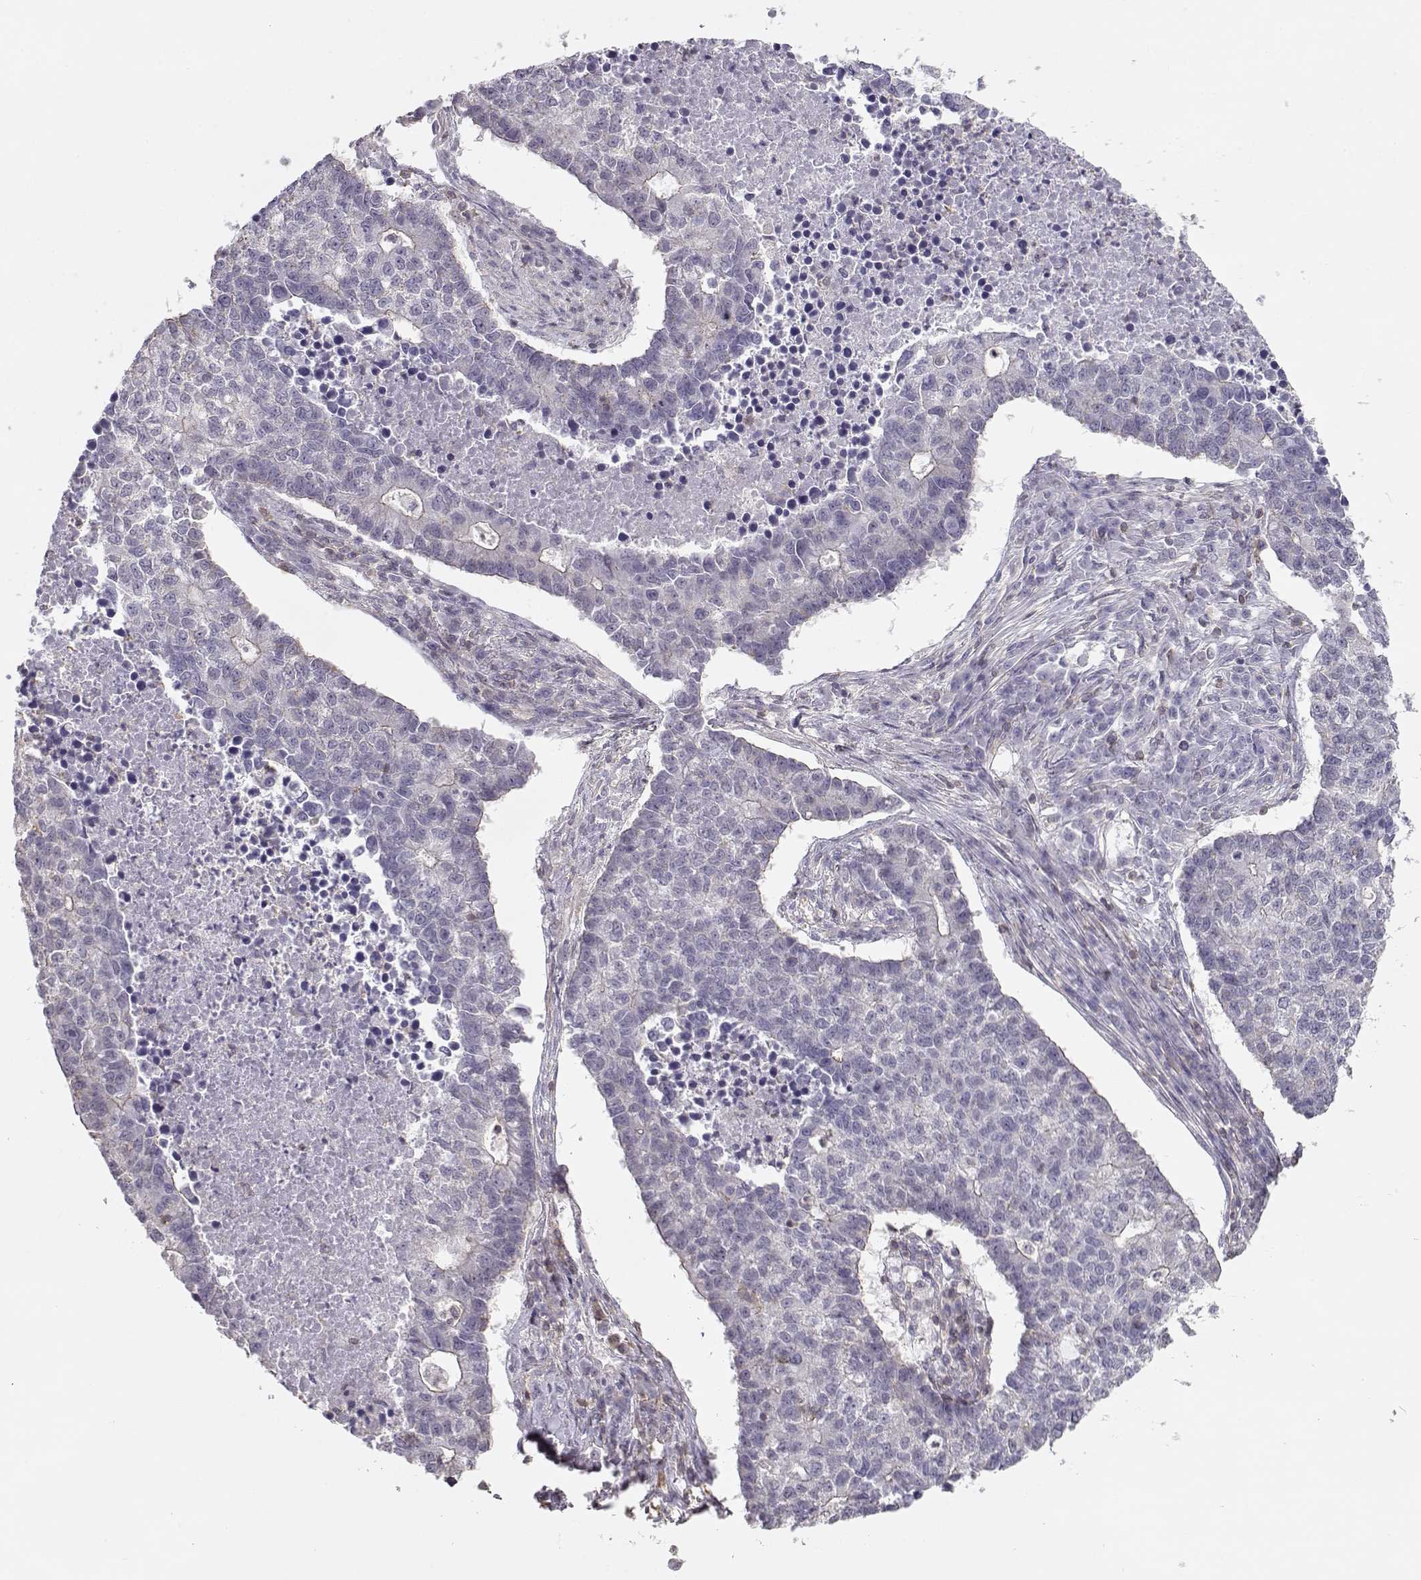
{"staining": {"intensity": "negative", "quantity": "none", "location": "none"}, "tissue": "lung cancer", "cell_type": "Tumor cells", "image_type": "cancer", "snomed": [{"axis": "morphology", "description": "Adenocarcinoma, NOS"}, {"axis": "topography", "description": "Lung"}], "caption": "High power microscopy photomicrograph of an immunohistochemistry (IHC) image of lung adenocarcinoma, revealing no significant positivity in tumor cells. (DAB IHC visualized using brightfield microscopy, high magnification).", "gene": "DAPL1", "patient": {"sex": "male", "age": 57}}